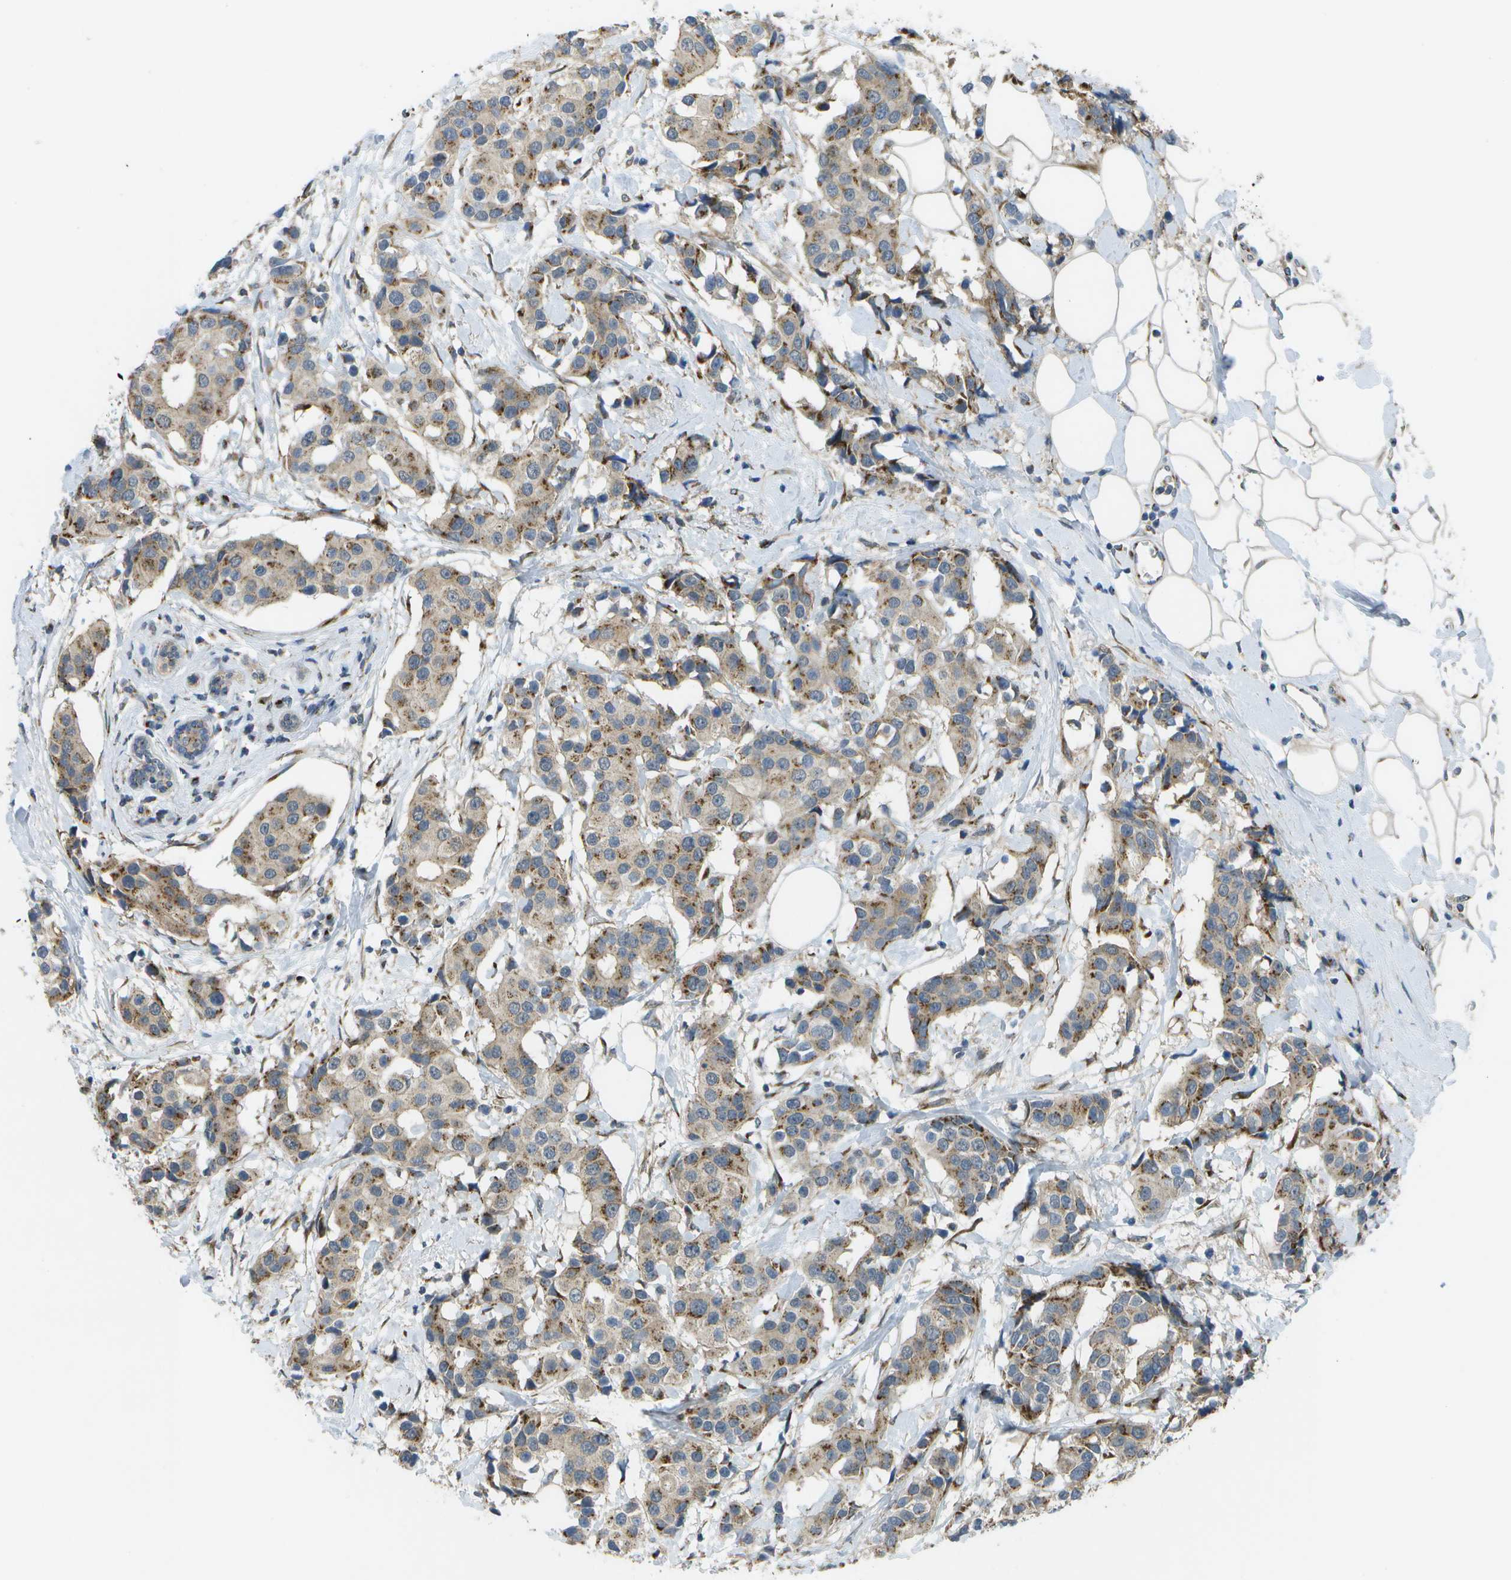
{"staining": {"intensity": "moderate", "quantity": ">75%", "location": "cytoplasmic/membranous"}, "tissue": "breast cancer", "cell_type": "Tumor cells", "image_type": "cancer", "snomed": [{"axis": "morphology", "description": "Normal tissue, NOS"}, {"axis": "morphology", "description": "Duct carcinoma"}, {"axis": "topography", "description": "Breast"}], "caption": "Protein staining of breast cancer tissue displays moderate cytoplasmic/membranous positivity in about >75% of tumor cells.", "gene": "QSOX2", "patient": {"sex": "female", "age": 39}}